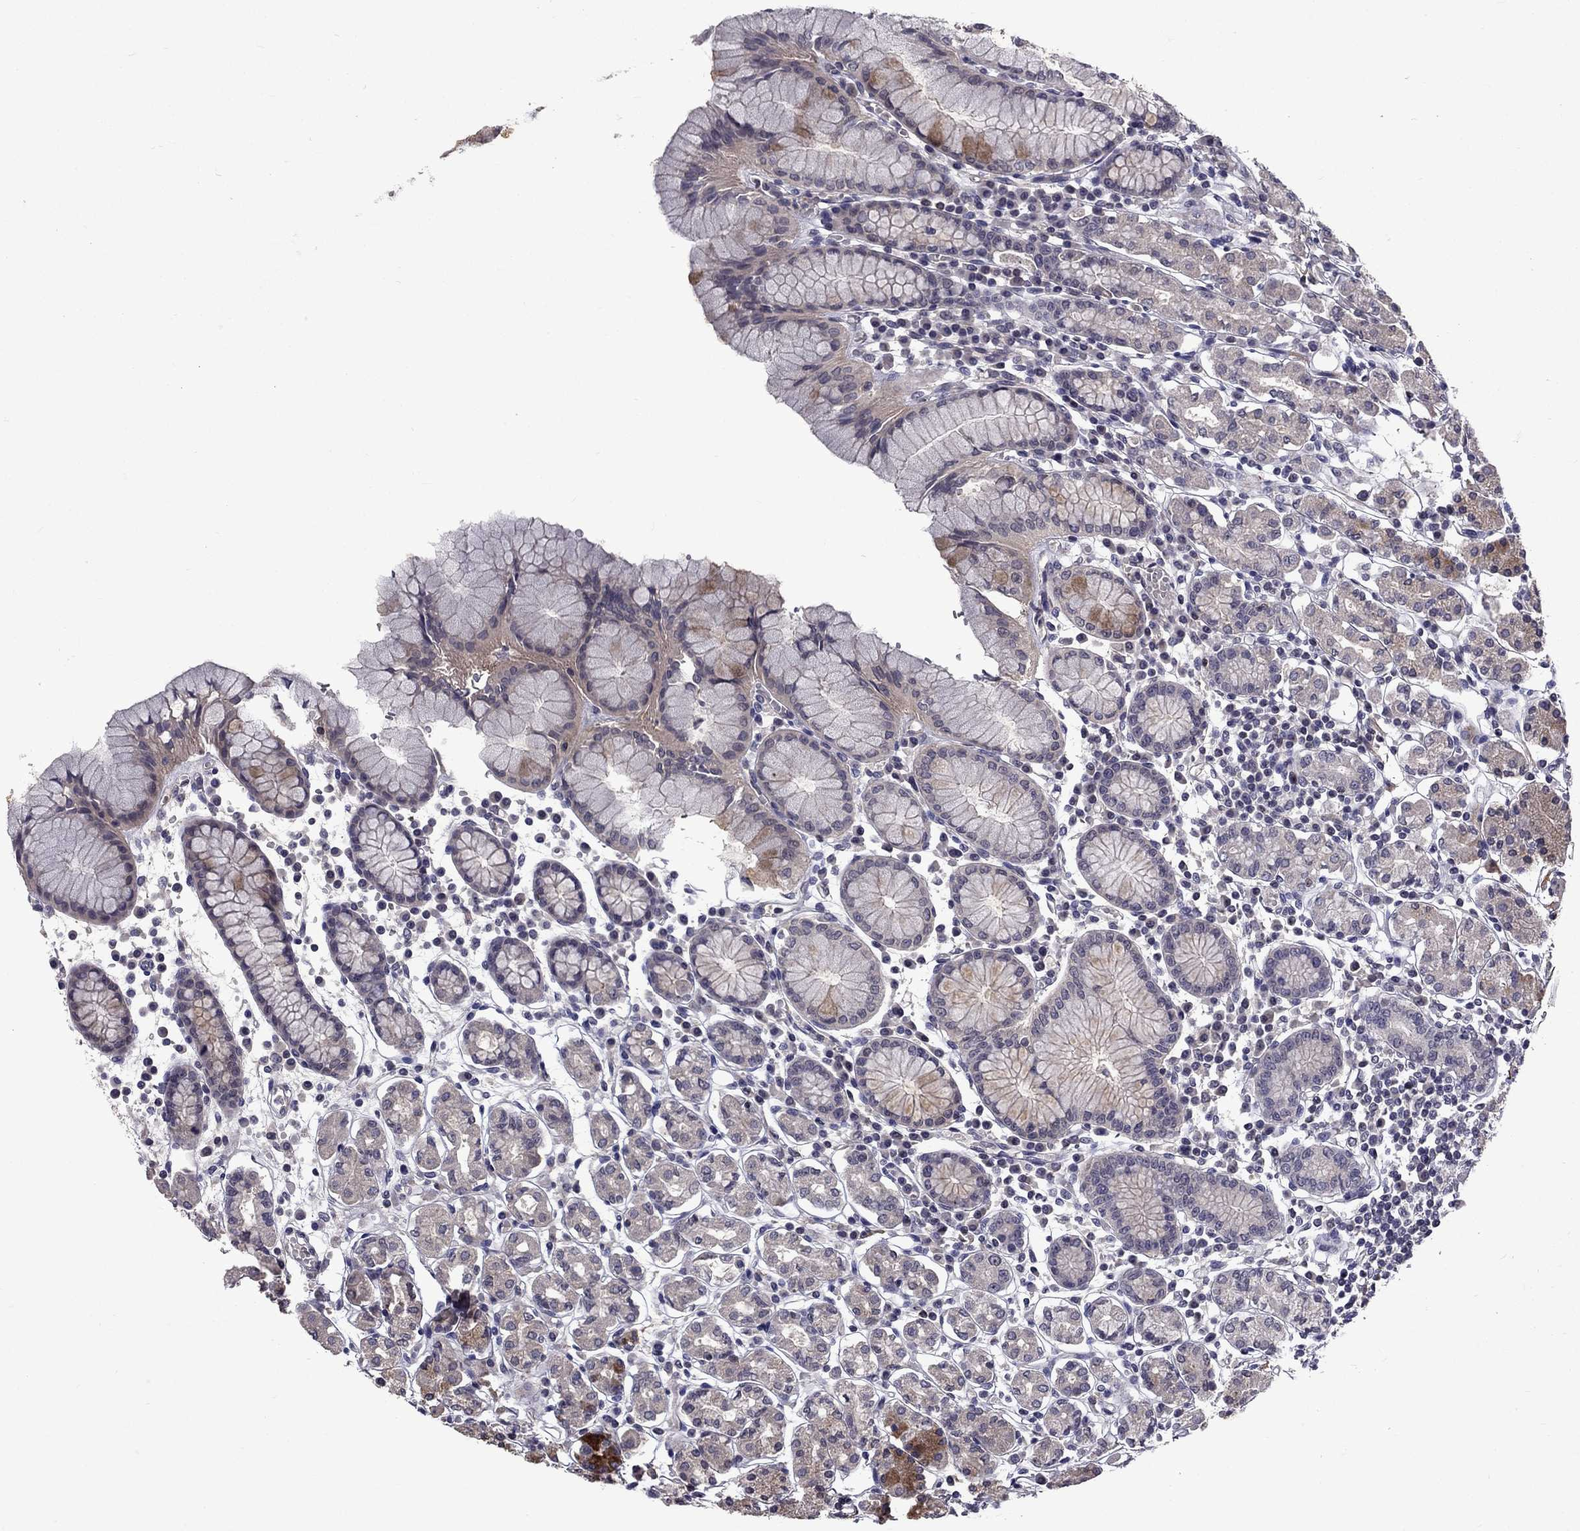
{"staining": {"intensity": "strong", "quantity": "<25%", "location": "cytoplasmic/membranous"}, "tissue": "stomach", "cell_type": "Glandular cells", "image_type": "normal", "snomed": [{"axis": "morphology", "description": "Normal tissue, NOS"}, {"axis": "topography", "description": "Stomach, upper"}, {"axis": "topography", "description": "Stomach"}], "caption": "IHC photomicrograph of unremarkable stomach stained for a protein (brown), which displays medium levels of strong cytoplasmic/membranous expression in approximately <25% of glandular cells.", "gene": "SNTA1", "patient": {"sex": "male", "age": 62}}